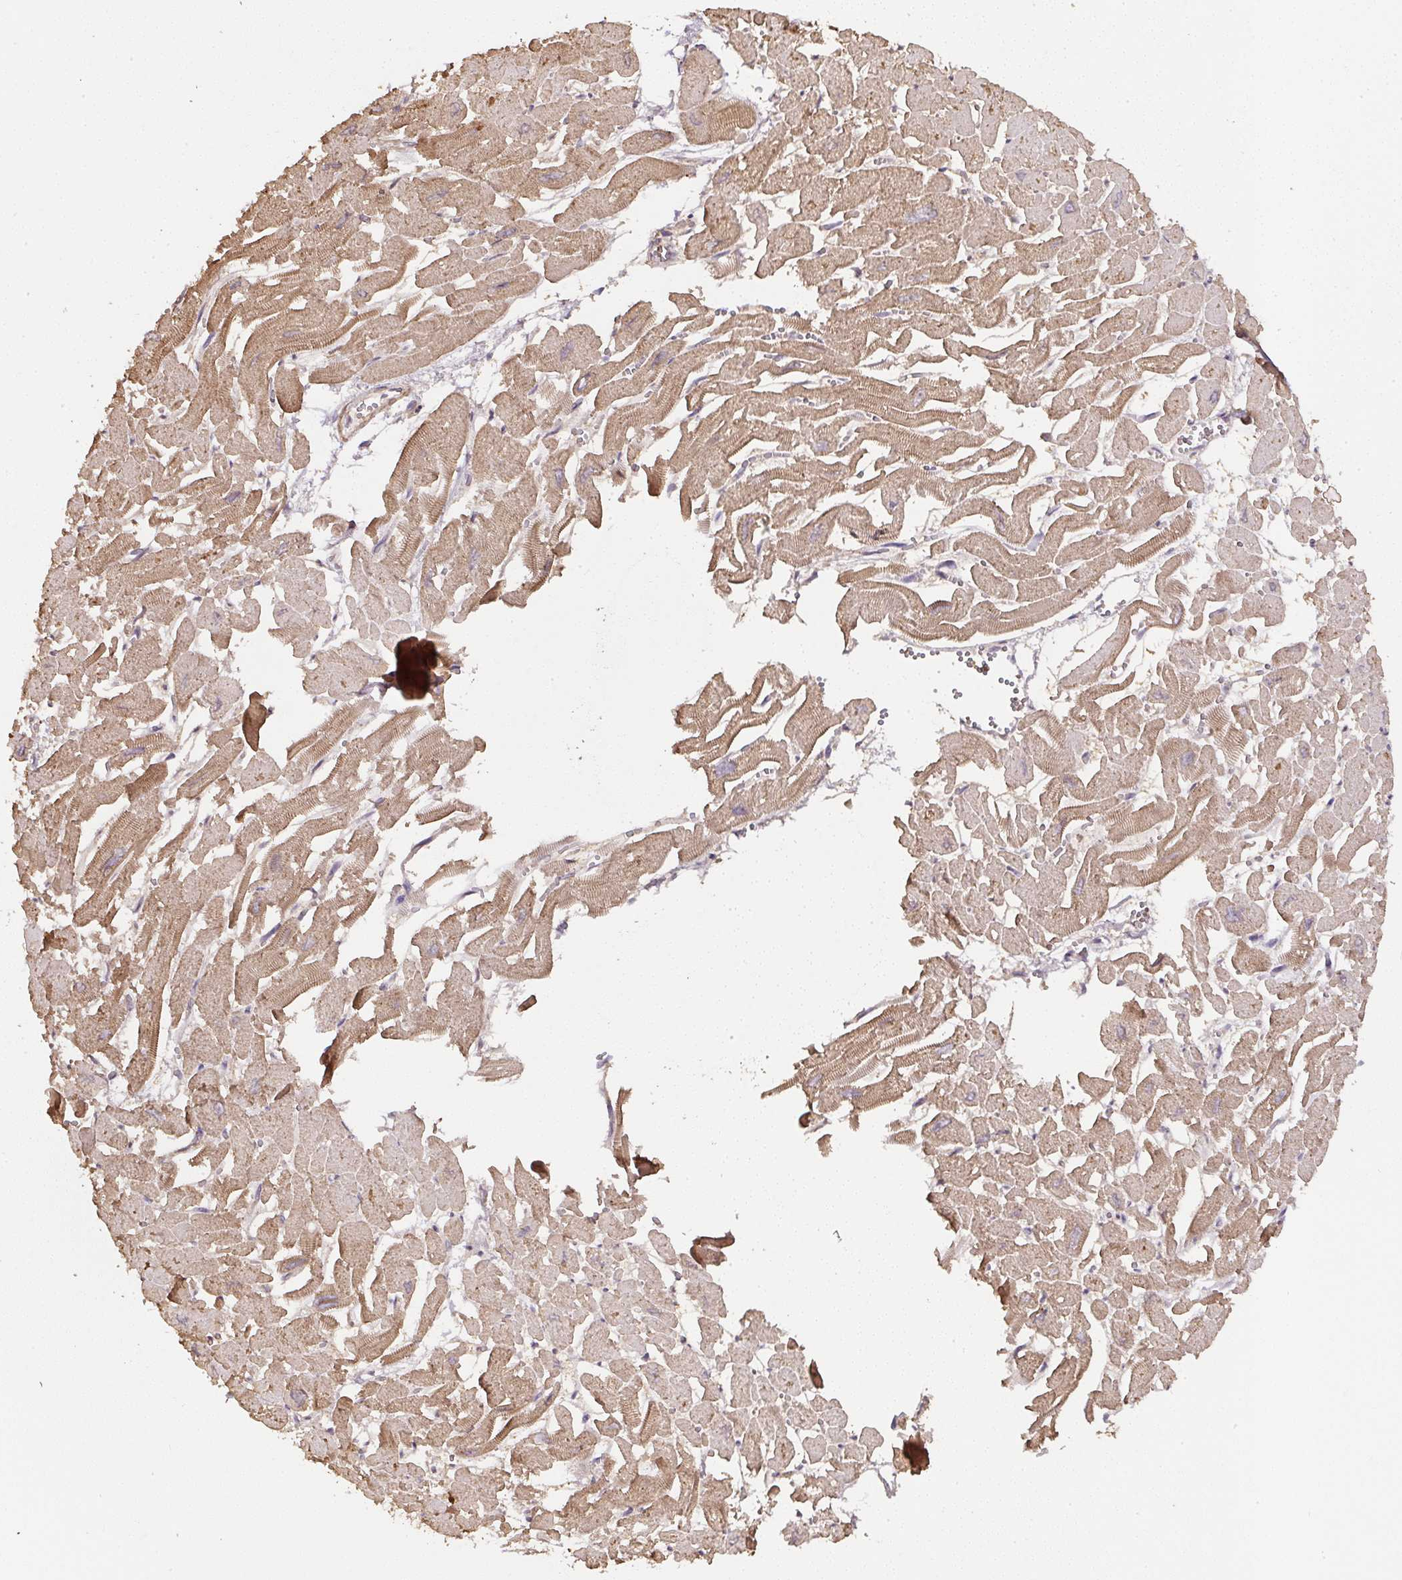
{"staining": {"intensity": "moderate", "quantity": ">75%", "location": "cytoplasmic/membranous"}, "tissue": "heart muscle", "cell_type": "Cardiomyocytes", "image_type": "normal", "snomed": [{"axis": "morphology", "description": "Normal tissue, NOS"}, {"axis": "topography", "description": "Heart"}], "caption": "Immunohistochemical staining of unremarkable human heart muscle exhibits >75% levels of moderate cytoplasmic/membranous protein expression in approximately >75% of cardiomyocytes. (DAB IHC with brightfield microscopy, high magnification).", "gene": "TMEM170B", "patient": {"sex": "male", "age": 54}}